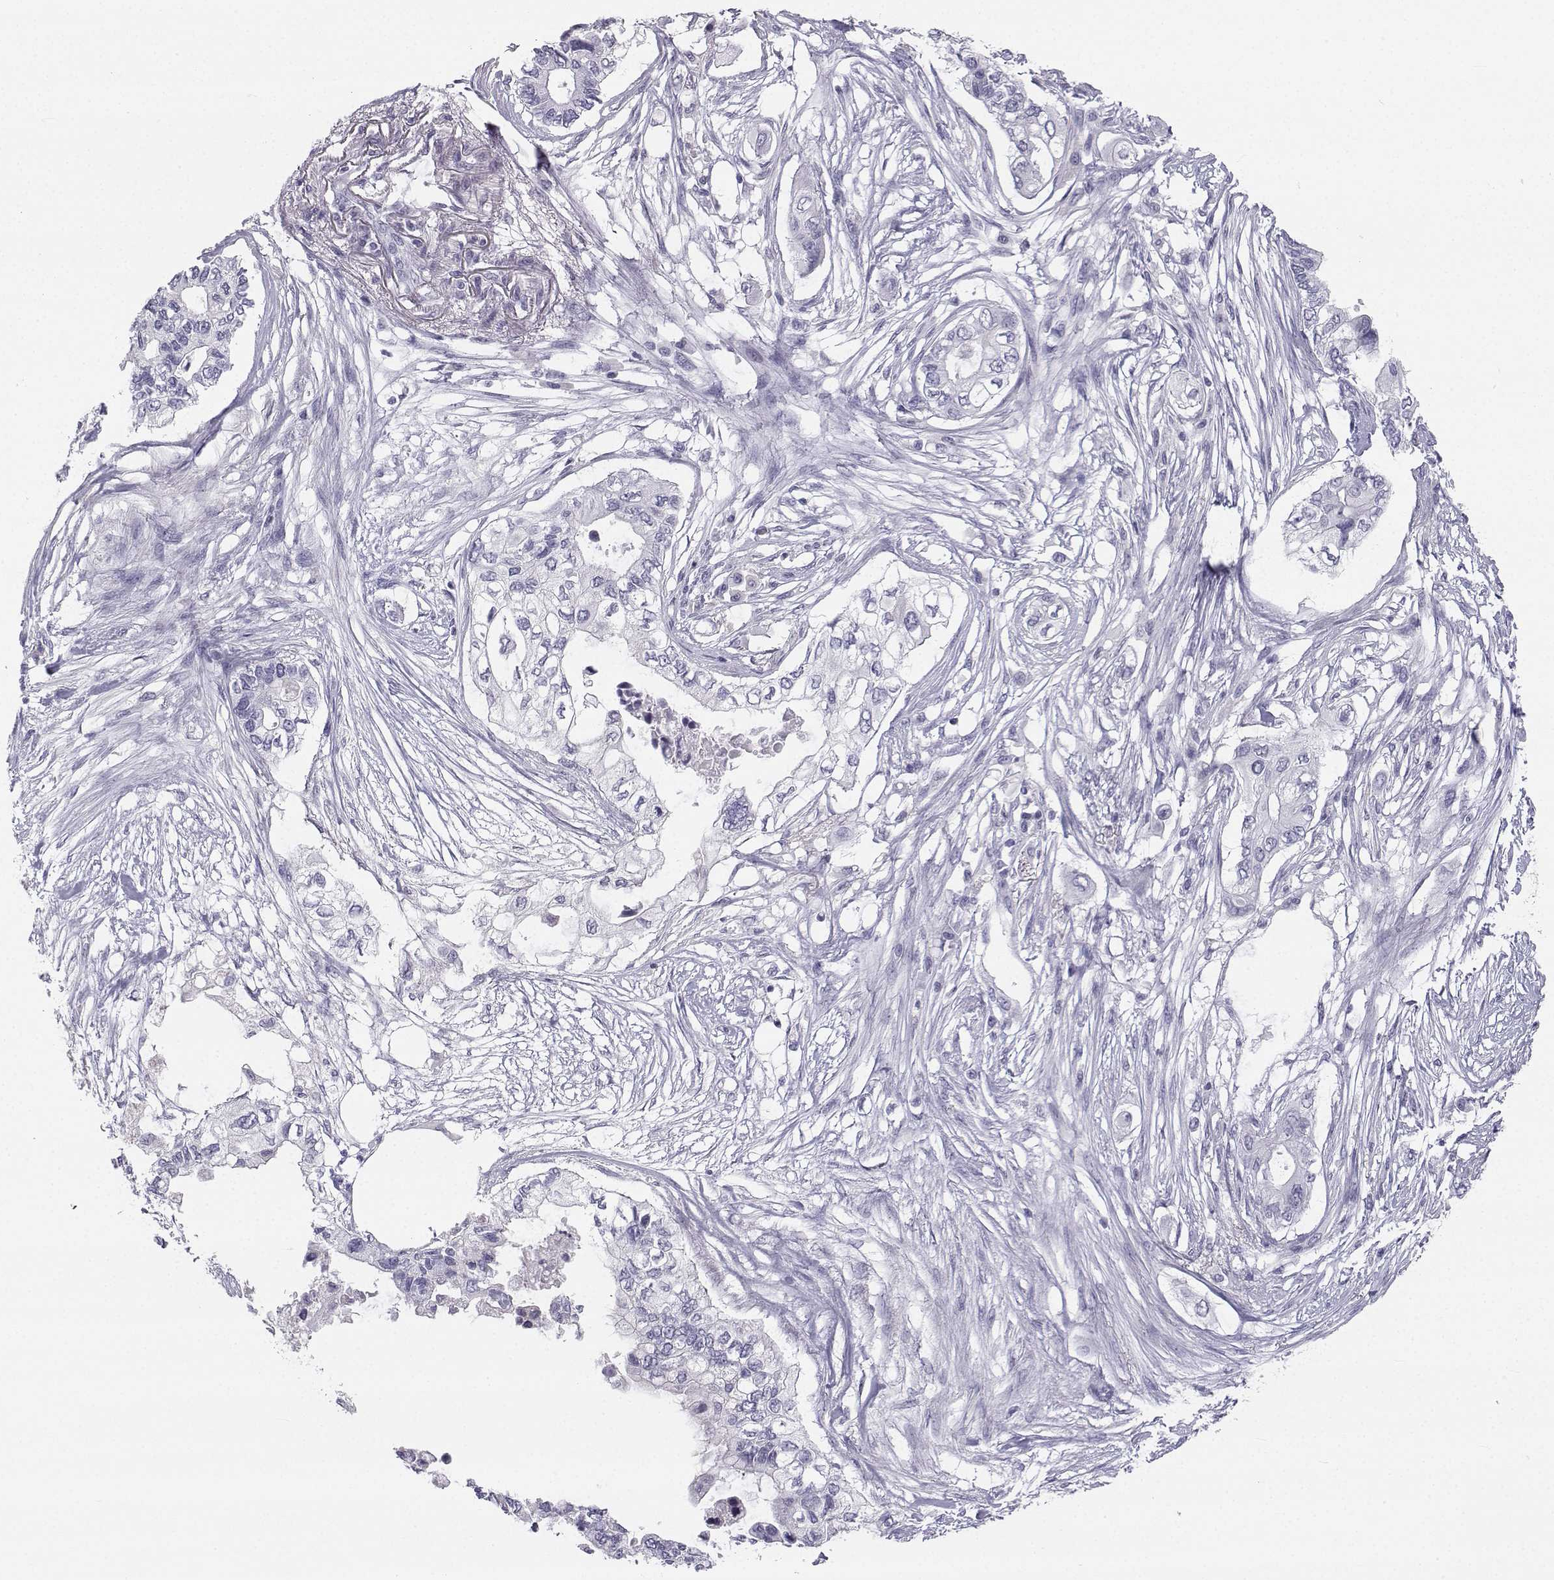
{"staining": {"intensity": "negative", "quantity": "none", "location": "none"}, "tissue": "pancreatic cancer", "cell_type": "Tumor cells", "image_type": "cancer", "snomed": [{"axis": "morphology", "description": "Adenocarcinoma, NOS"}, {"axis": "topography", "description": "Pancreas"}], "caption": "Immunohistochemical staining of human pancreatic cancer (adenocarcinoma) reveals no significant staining in tumor cells.", "gene": "SYCE1", "patient": {"sex": "female", "age": 63}}